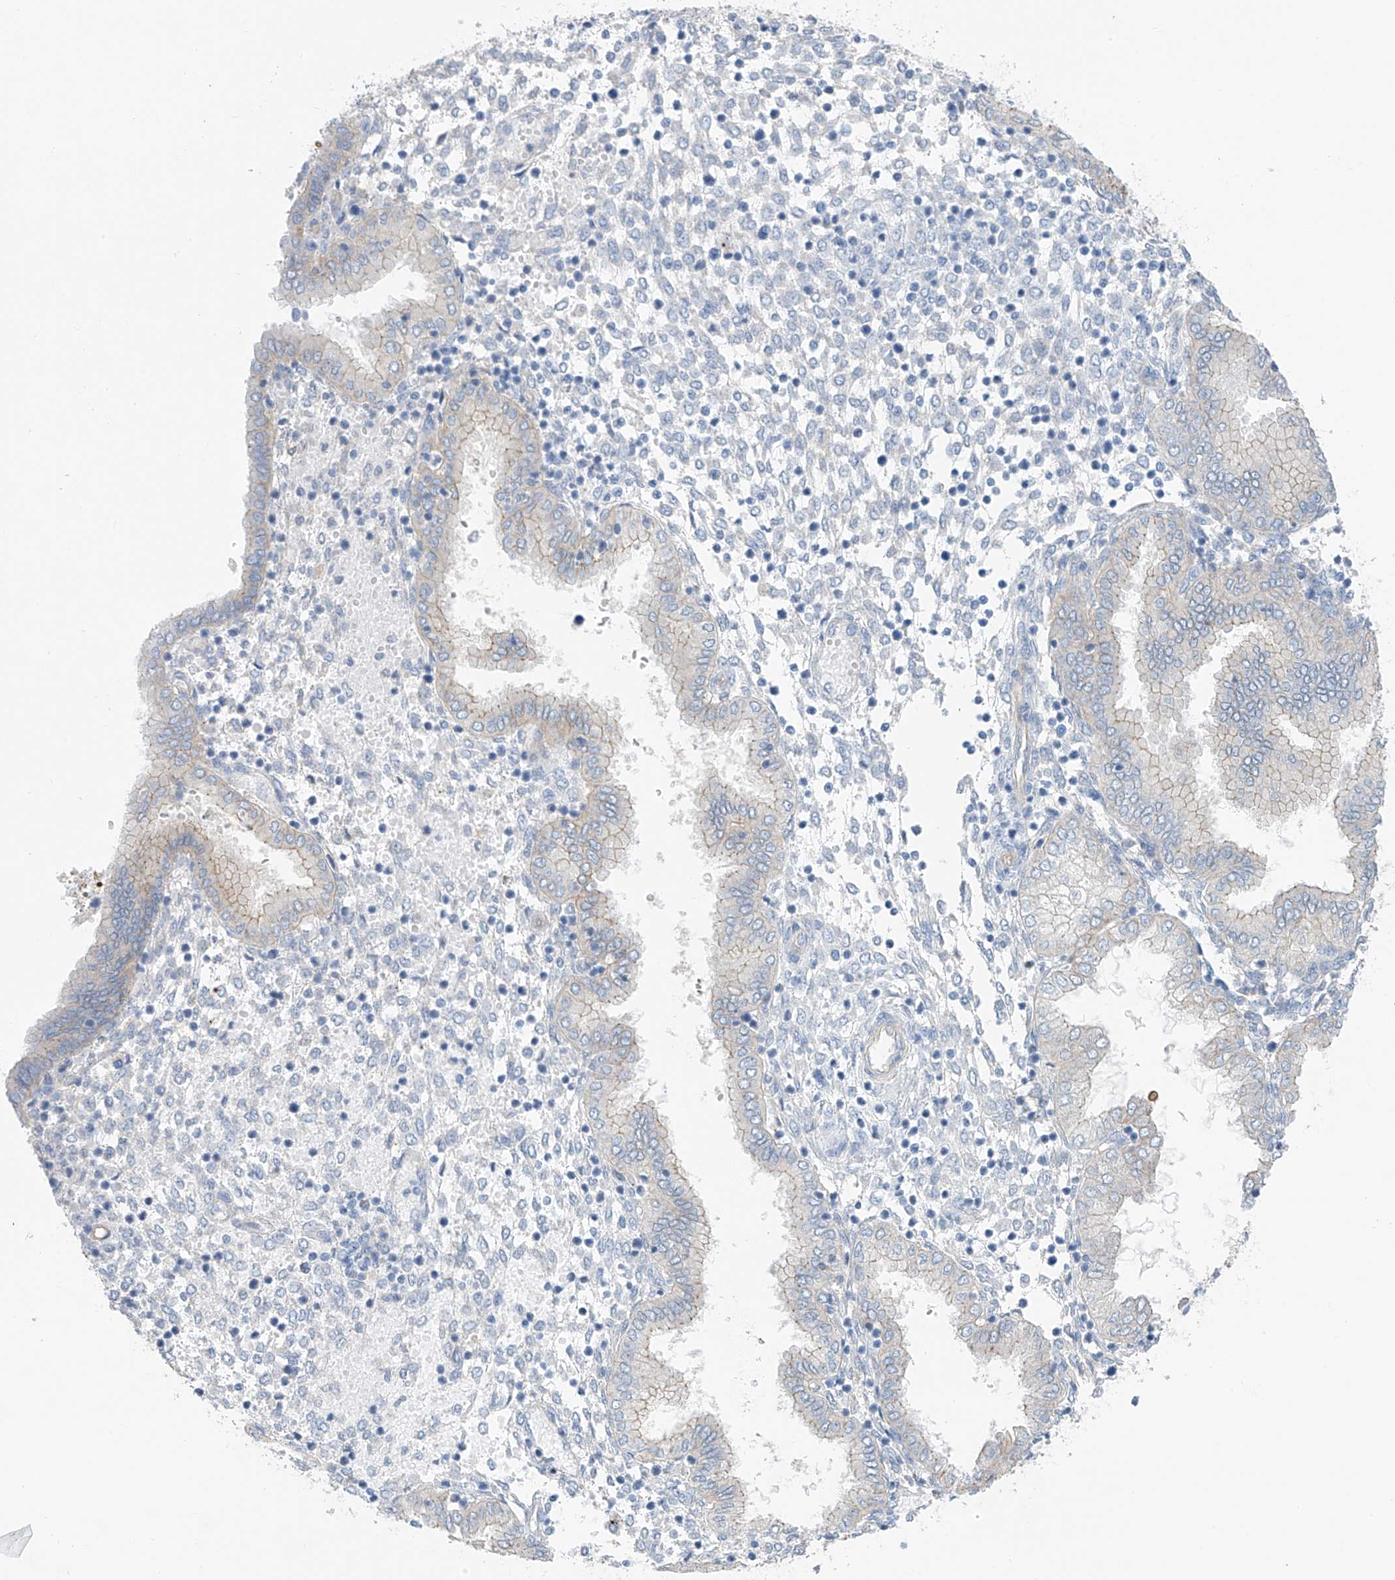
{"staining": {"intensity": "negative", "quantity": "none", "location": "none"}, "tissue": "endometrium", "cell_type": "Cells in endometrial stroma", "image_type": "normal", "snomed": [{"axis": "morphology", "description": "Normal tissue, NOS"}, {"axis": "topography", "description": "Endometrium"}], "caption": "High magnification brightfield microscopy of unremarkable endometrium stained with DAB (3,3'-diaminobenzidine) (brown) and counterstained with hematoxylin (blue): cells in endometrial stroma show no significant staining. Brightfield microscopy of IHC stained with DAB (3,3'-diaminobenzidine) (brown) and hematoxylin (blue), captured at high magnification.", "gene": "ITGA9", "patient": {"sex": "female", "age": 53}}